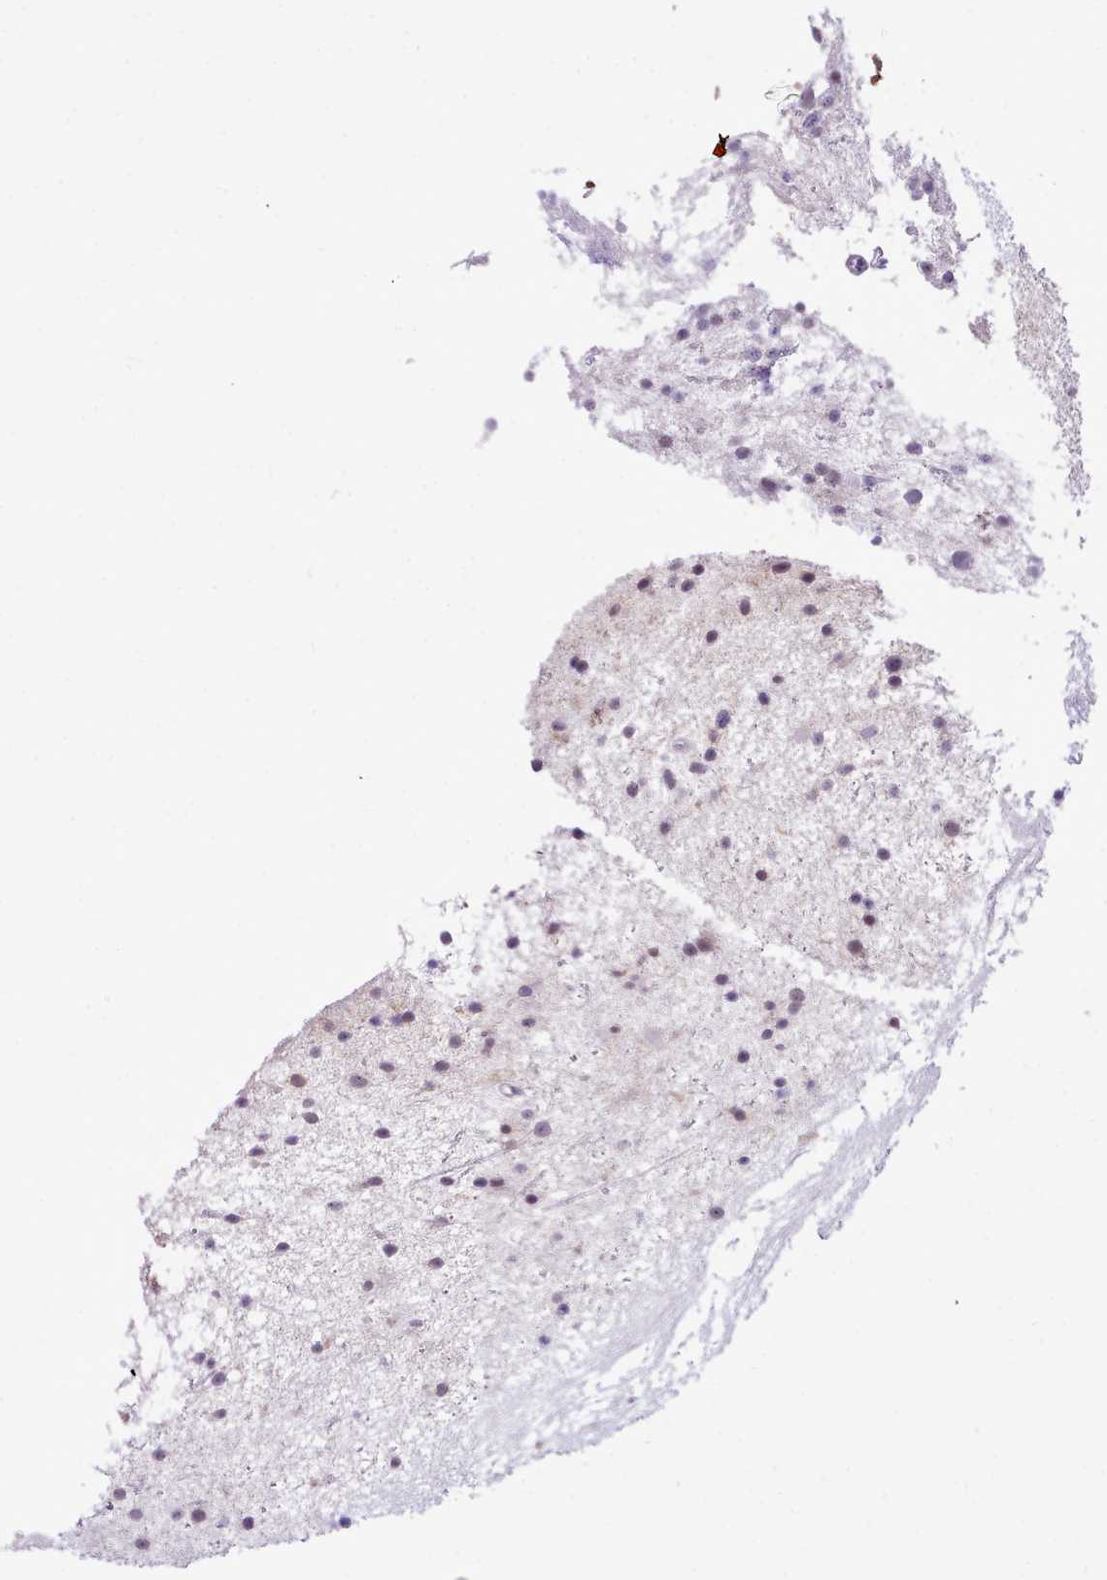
{"staining": {"intensity": "negative", "quantity": "none", "location": "none"}, "tissue": "glioma", "cell_type": "Tumor cells", "image_type": "cancer", "snomed": [{"axis": "morphology", "description": "Glioma, malignant, Low grade"}, {"axis": "topography", "description": "Cerebral cortex"}], "caption": "Immunohistochemistry (IHC) image of neoplastic tissue: malignant low-grade glioma stained with DAB (3,3'-diaminobenzidine) displays no significant protein expression in tumor cells.", "gene": "LRRC37A", "patient": {"sex": "female", "age": 39}}